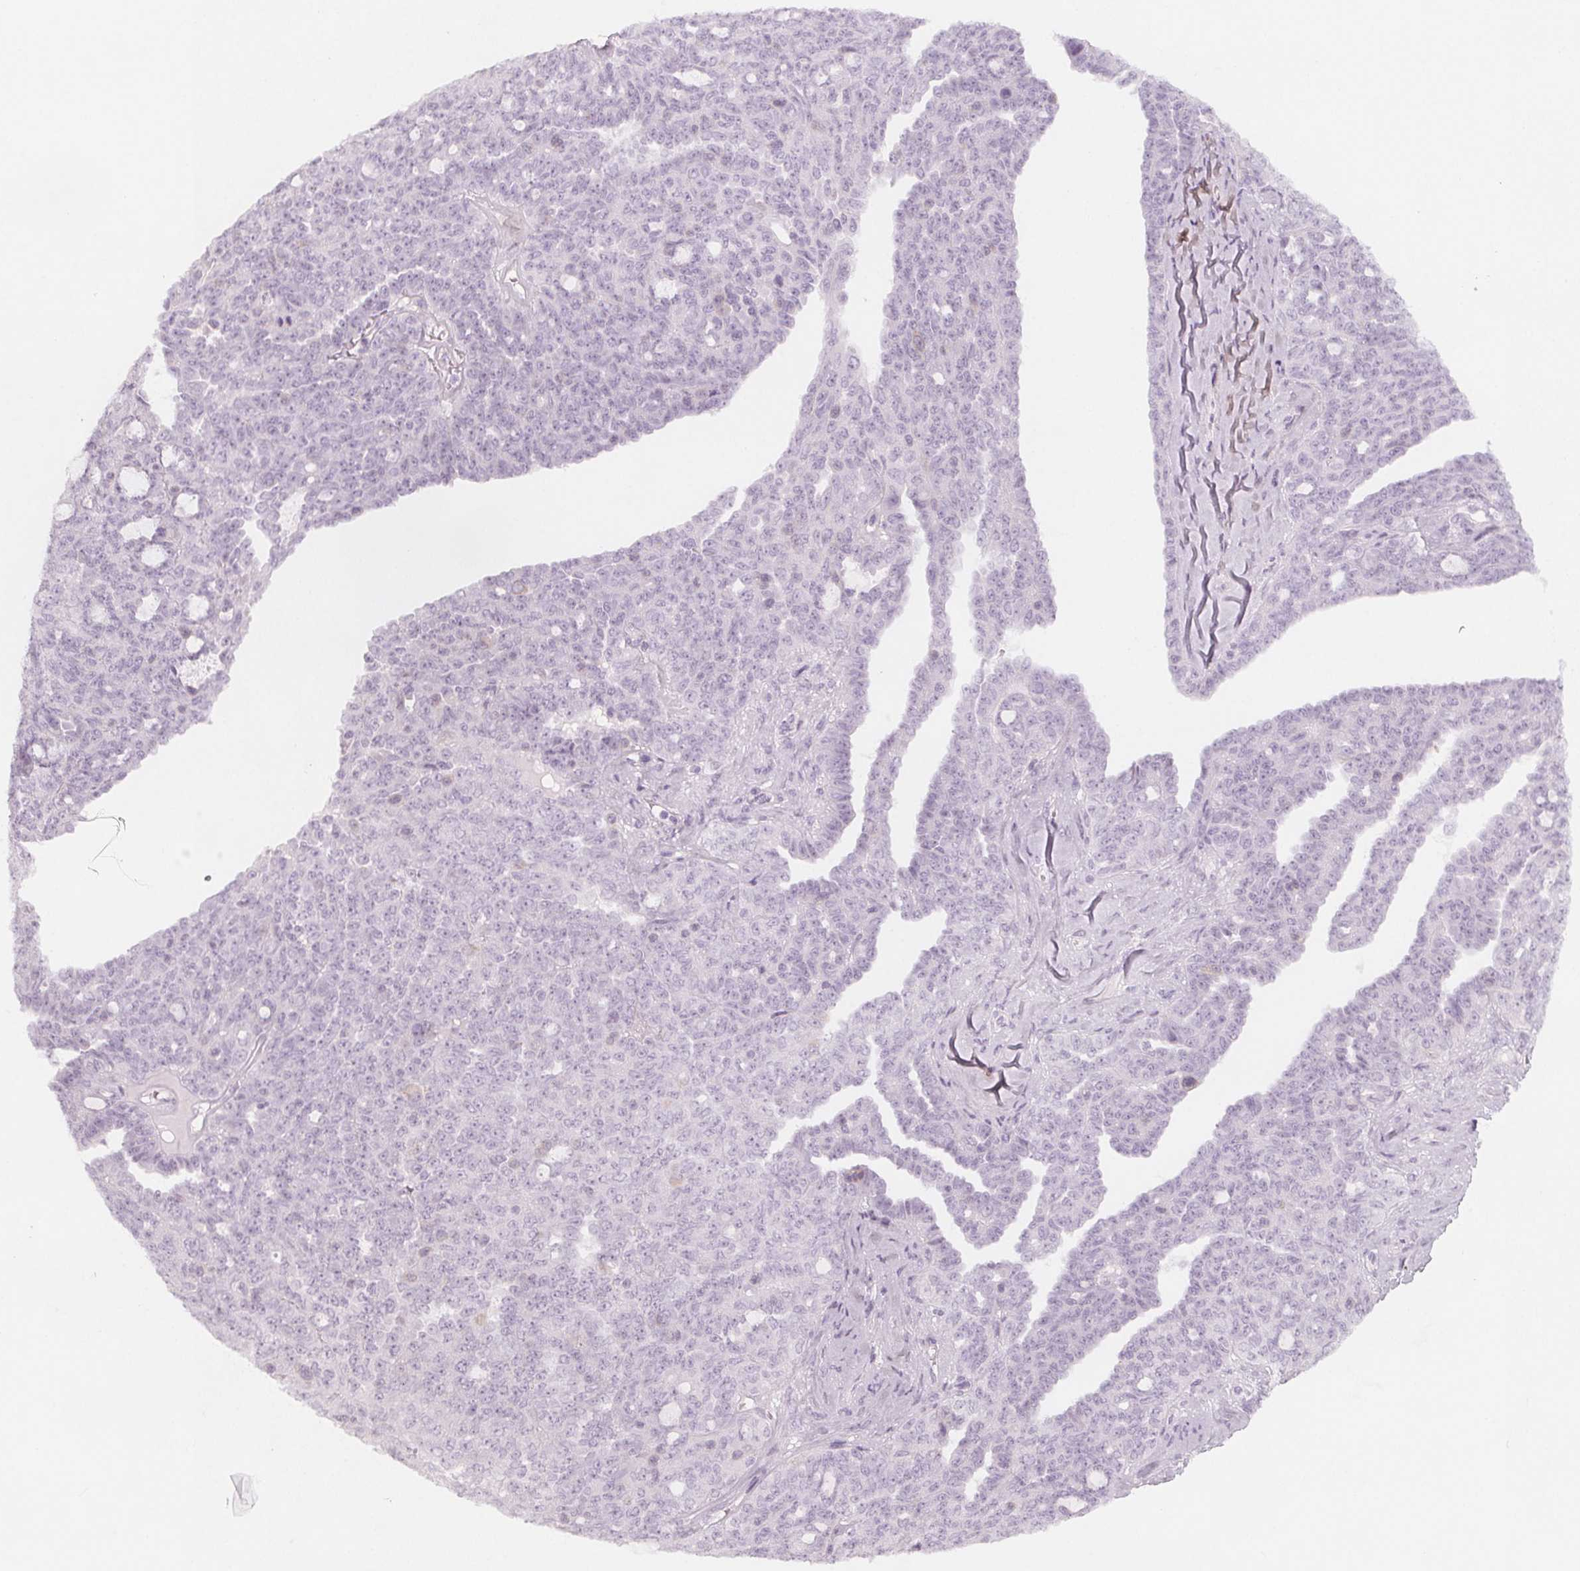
{"staining": {"intensity": "moderate", "quantity": "<25%", "location": "cytoplasmic/membranous"}, "tissue": "ovarian cancer", "cell_type": "Tumor cells", "image_type": "cancer", "snomed": [{"axis": "morphology", "description": "Cystadenocarcinoma, serous, NOS"}, {"axis": "topography", "description": "Ovary"}], "caption": "An IHC histopathology image of tumor tissue is shown. Protein staining in brown highlights moderate cytoplasmic/membranous positivity in serous cystadenocarcinoma (ovarian) within tumor cells. (Stains: DAB in brown, nuclei in blue, Microscopy: brightfield microscopy at high magnification).", "gene": "MAP1A", "patient": {"sex": "female", "age": 71}}